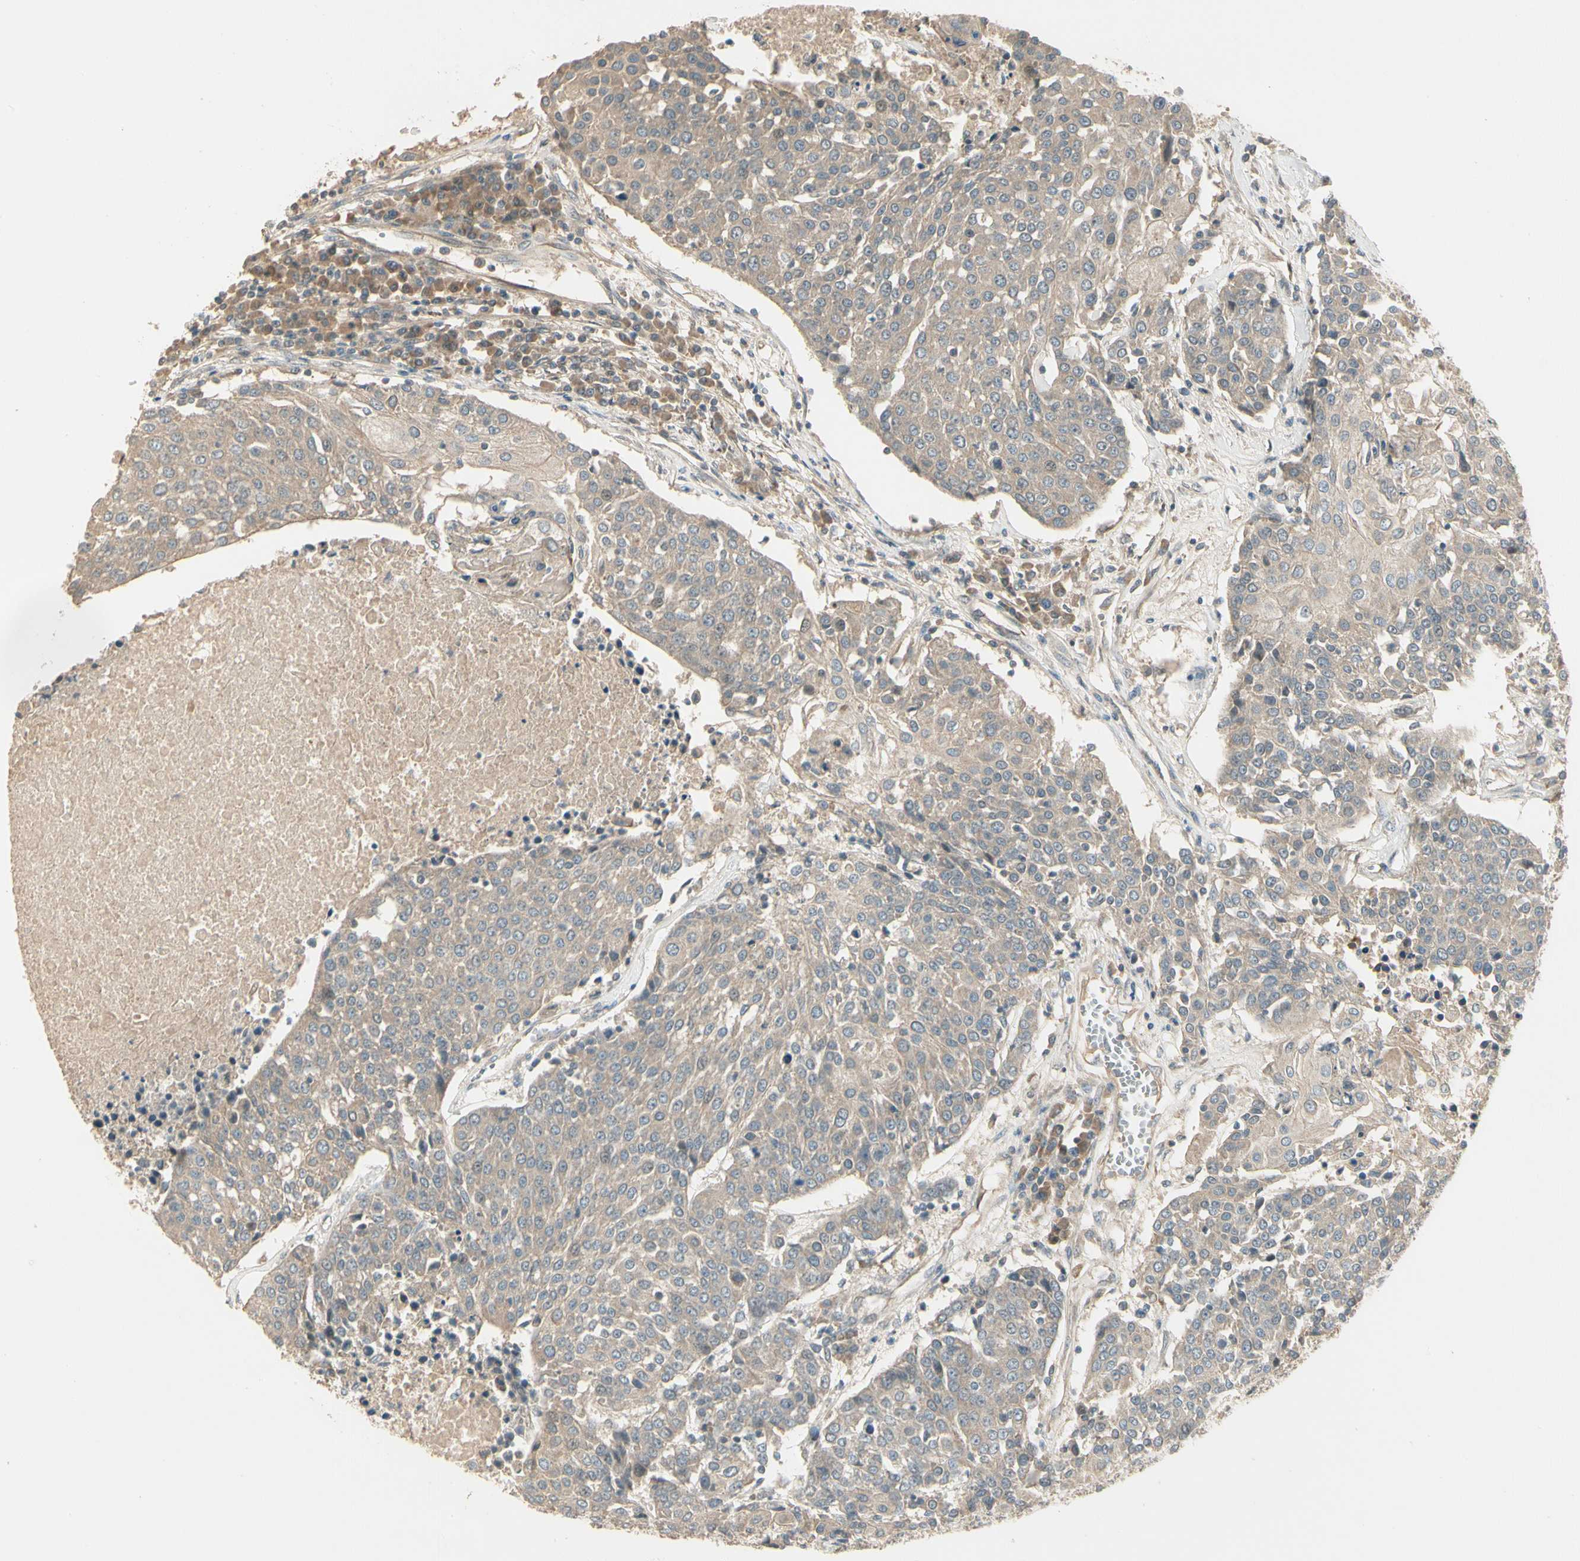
{"staining": {"intensity": "weak", "quantity": ">75%", "location": "cytoplasmic/membranous"}, "tissue": "urothelial cancer", "cell_type": "Tumor cells", "image_type": "cancer", "snomed": [{"axis": "morphology", "description": "Urothelial carcinoma, High grade"}, {"axis": "topography", "description": "Urinary bladder"}], "caption": "A brown stain shows weak cytoplasmic/membranous positivity of a protein in high-grade urothelial carcinoma tumor cells.", "gene": "ACVR1", "patient": {"sex": "female", "age": 85}}